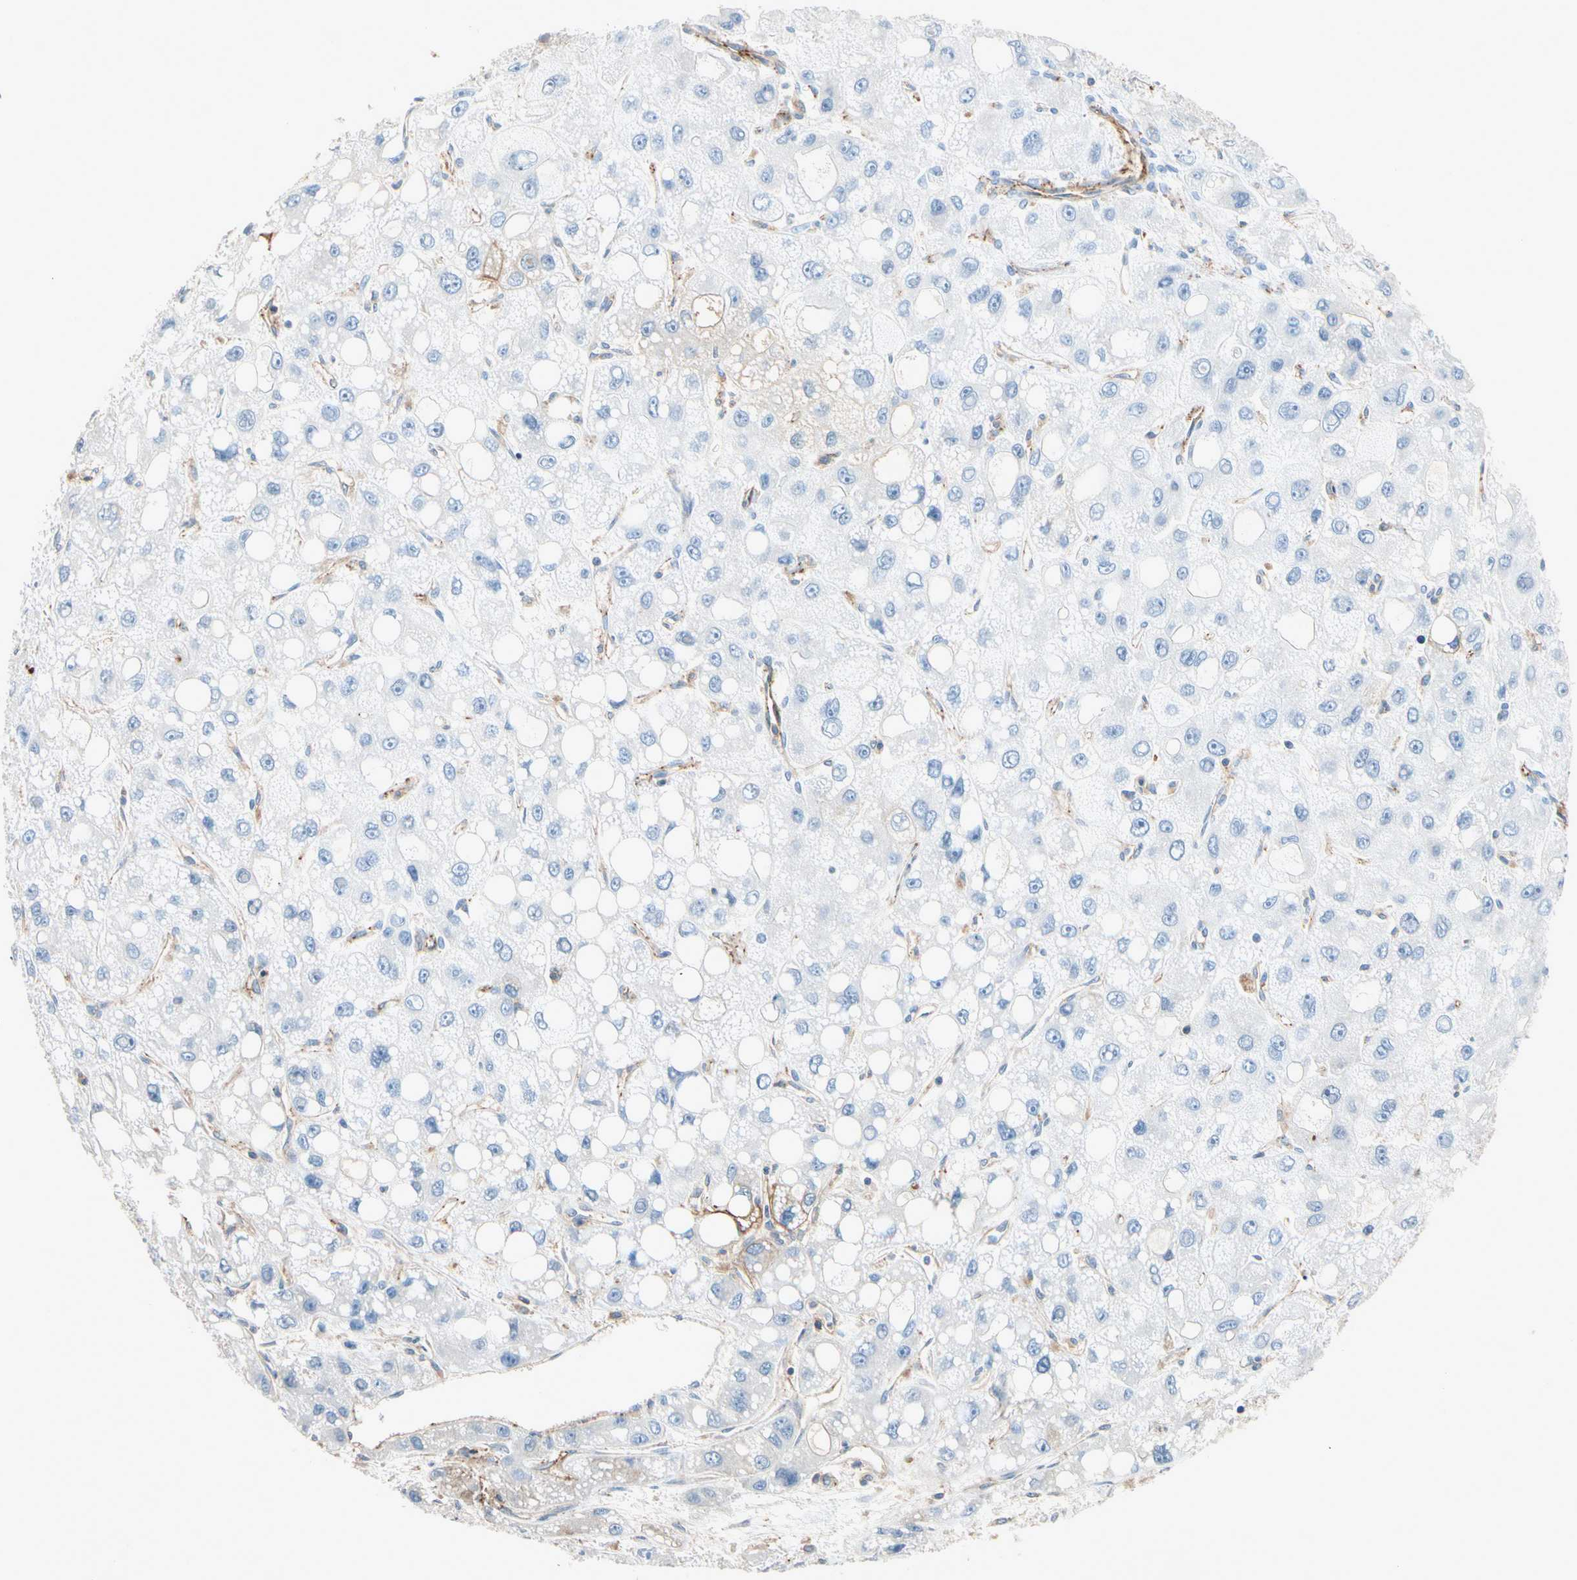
{"staining": {"intensity": "negative", "quantity": "none", "location": "none"}, "tissue": "liver cancer", "cell_type": "Tumor cells", "image_type": "cancer", "snomed": [{"axis": "morphology", "description": "Carcinoma, Hepatocellular, NOS"}, {"axis": "topography", "description": "Liver"}], "caption": "A histopathology image of human liver cancer (hepatocellular carcinoma) is negative for staining in tumor cells.", "gene": "NDFIP2", "patient": {"sex": "male", "age": 55}}